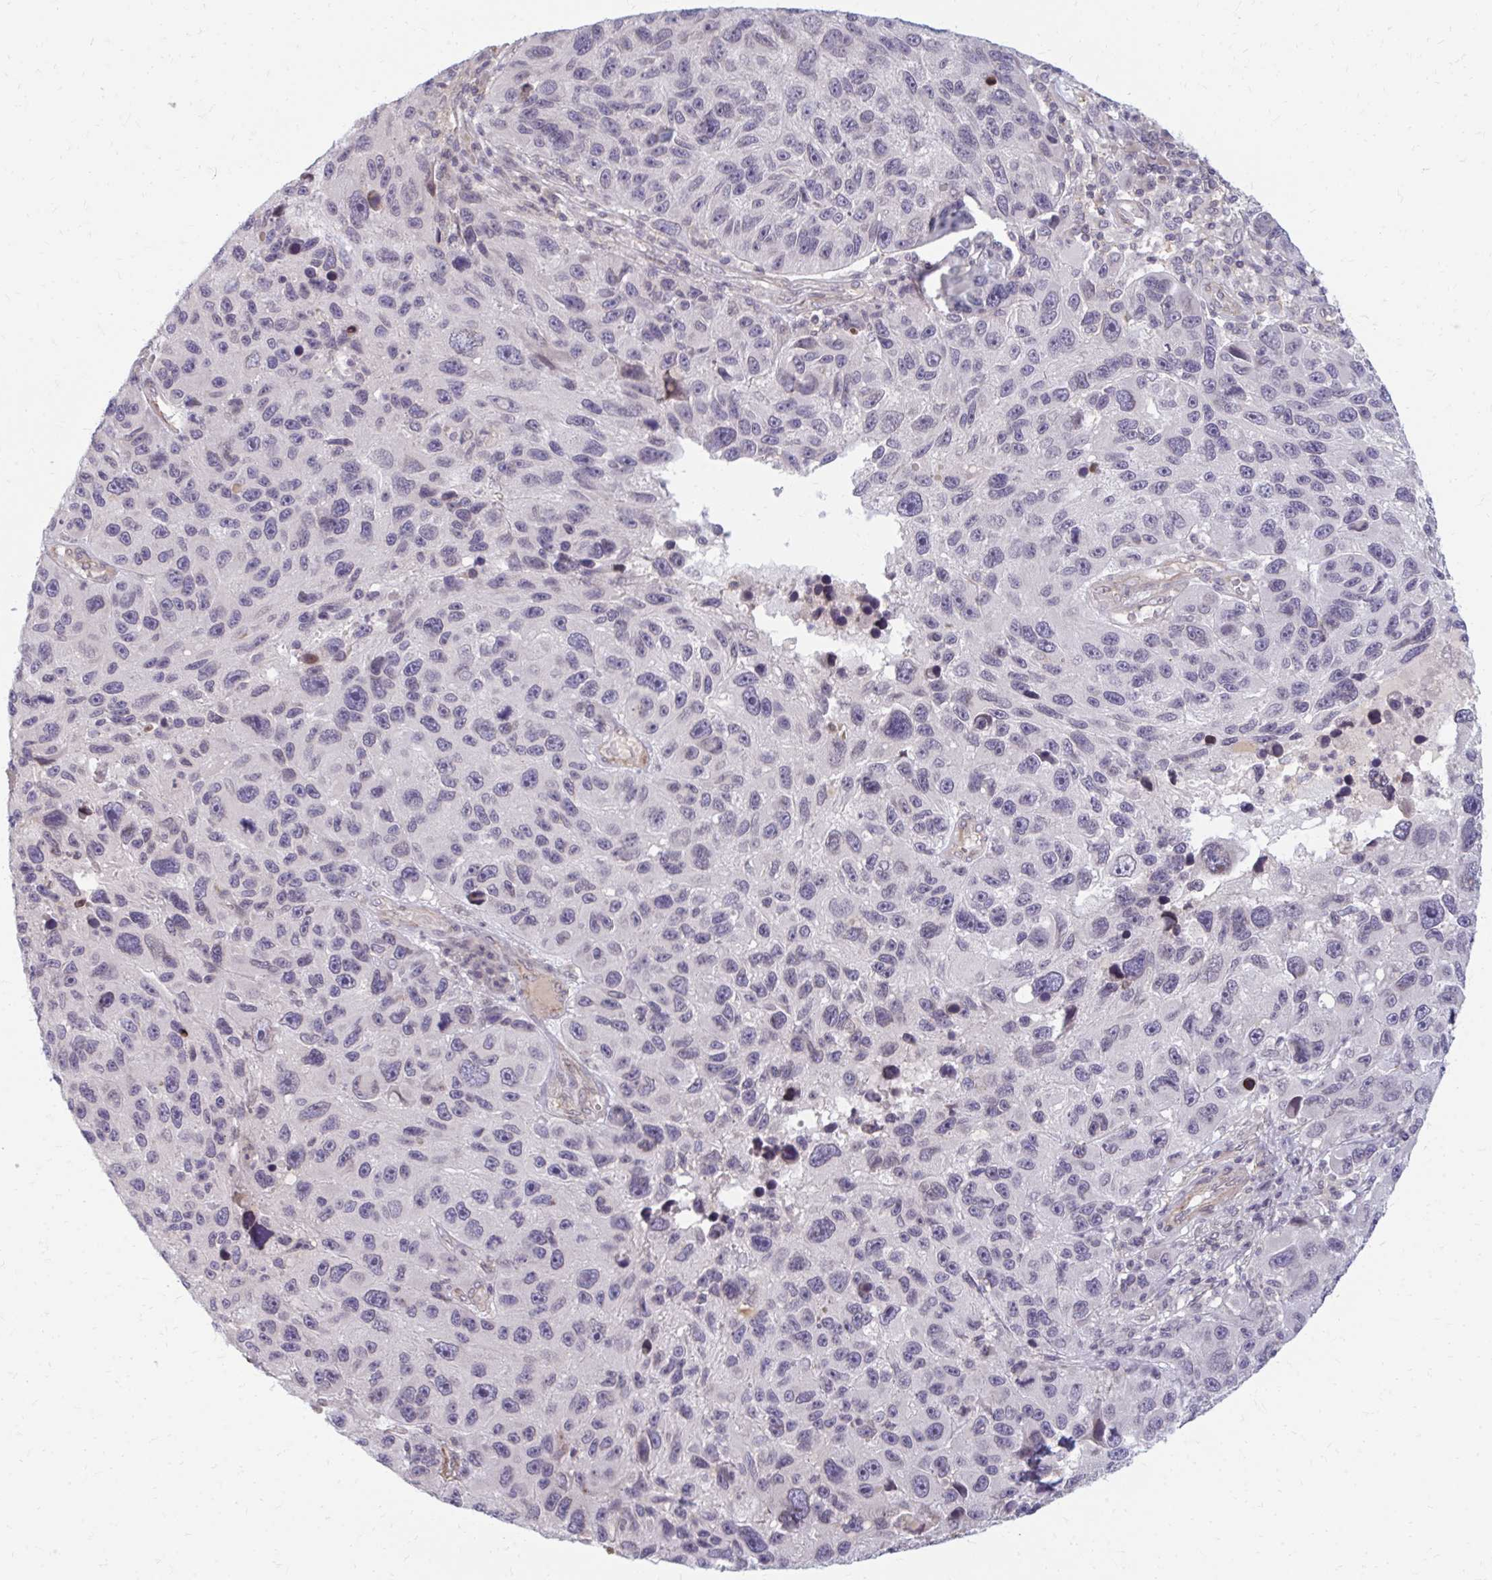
{"staining": {"intensity": "negative", "quantity": "none", "location": "none"}, "tissue": "melanoma", "cell_type": "Tumor cells", "image_type": "cancer", "snomed": [{"axis": "morphology", "description": "Malignant melanoma, NOS"}, {"axis": "topography", "description": "Skin"}], "caption": "Melanoma was stained to show a protein in brown. There is no significant expression in tumor cells. Brightfield microscopy of immunohistochemistry (IHC) stained with DAB (3,3'-diaminobenzidine) (brown) and hematoxylin (blue), captured at high magnification.", "gene": "GPC5", "patient": {"sex": "male", "age": 53}}